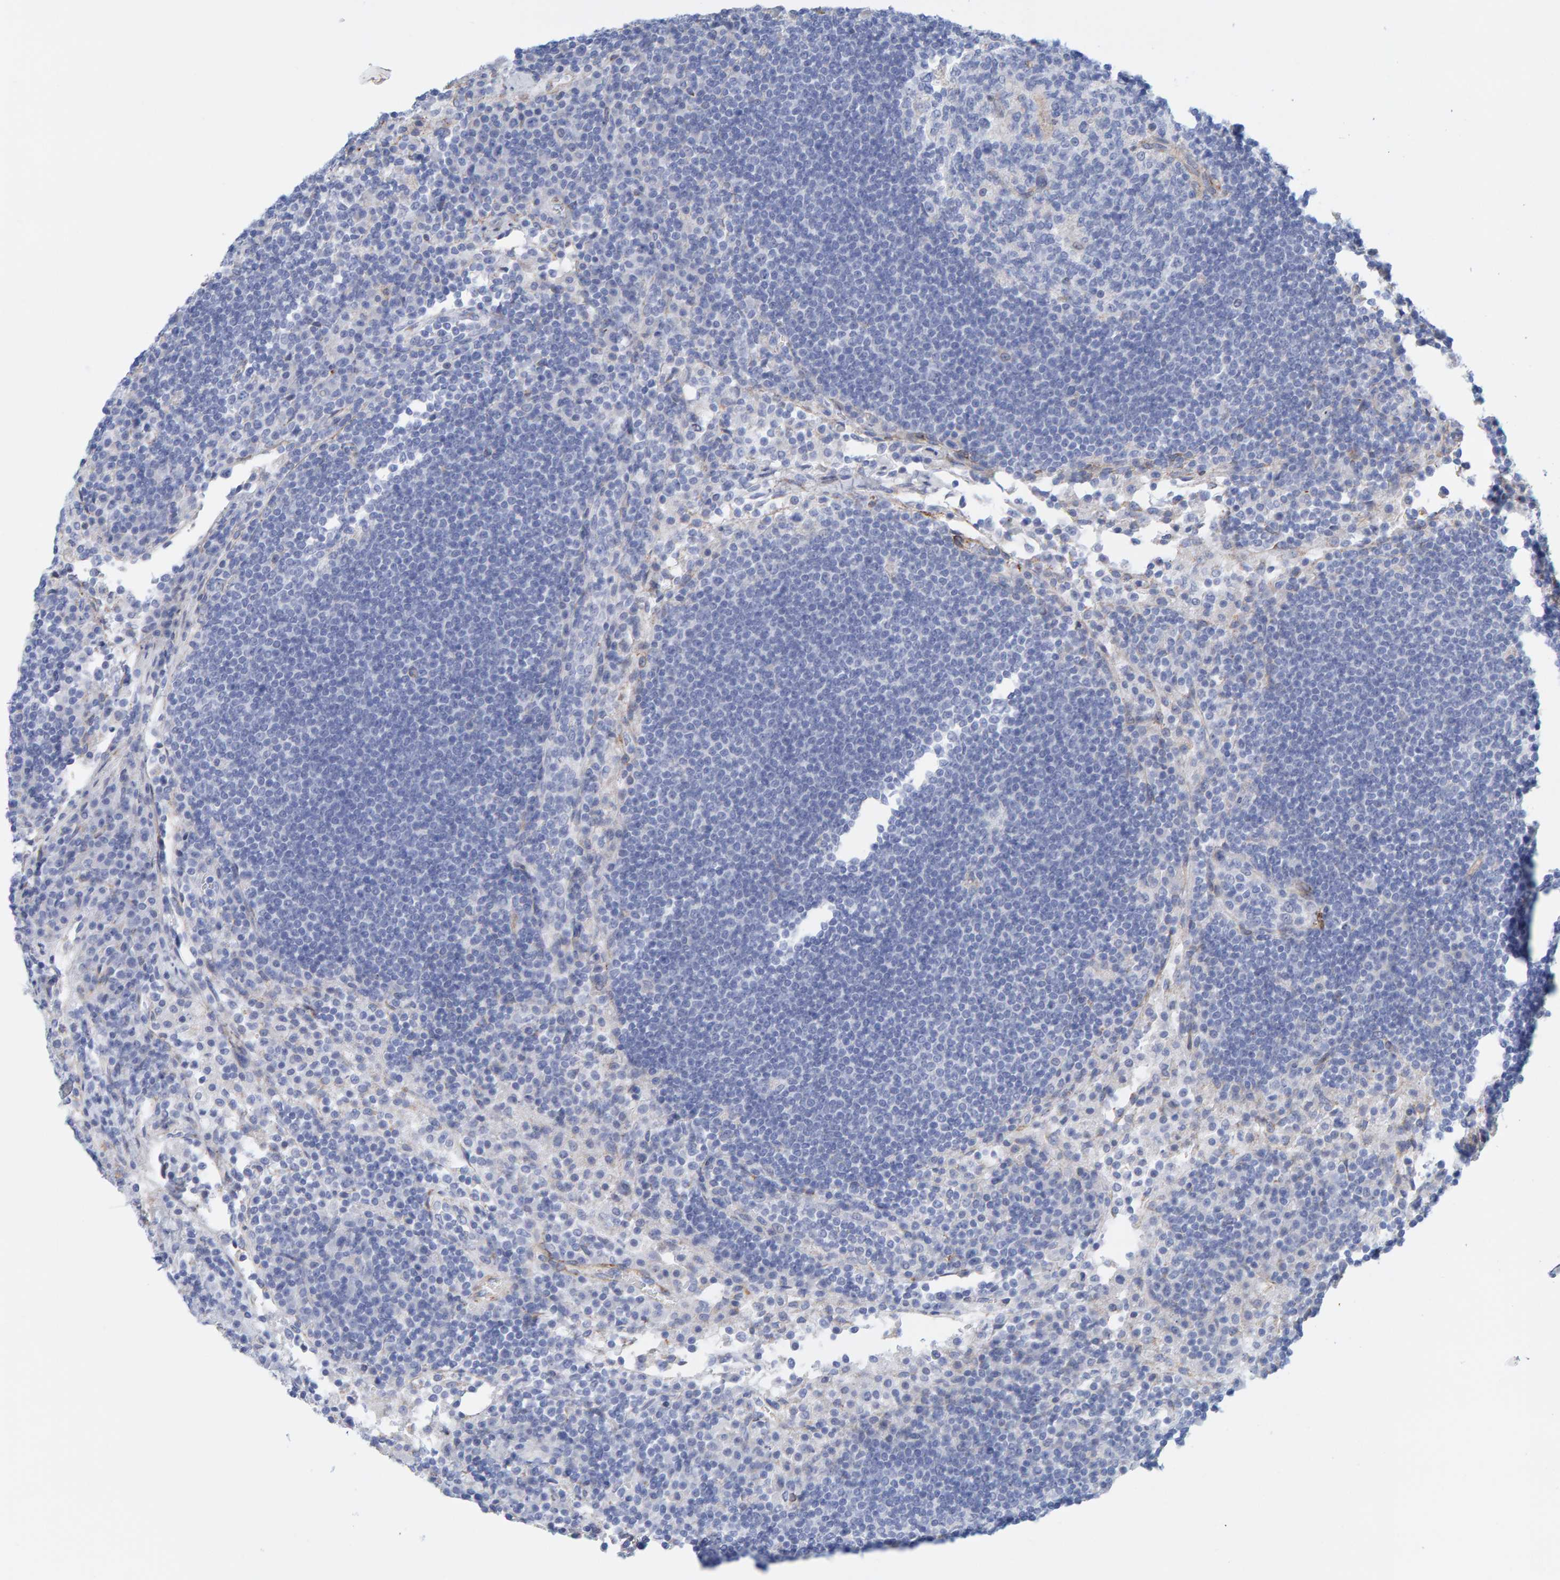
{"staining": {"intensity": "negative", "quantity": "none", "location": "none"}, "tissue": "lymph node", "cell_type": "Germinal center cells", "image_type": "normal", "snomed": [{"axis": "morphology", "description": "Normal tissue, NOS"}, {"axis": "topography", "description": "Lymph node"}], "caption": "The immunohistochemistry histopathology image has no significant staining in germinal center cells of lymph node. (DAB (3,3'-diaminobenzidine) IHC visualized using brightfield microscopy, high magnification).", "gene": "MAP1B", "patient": {"sex": "female", "age": 53}}